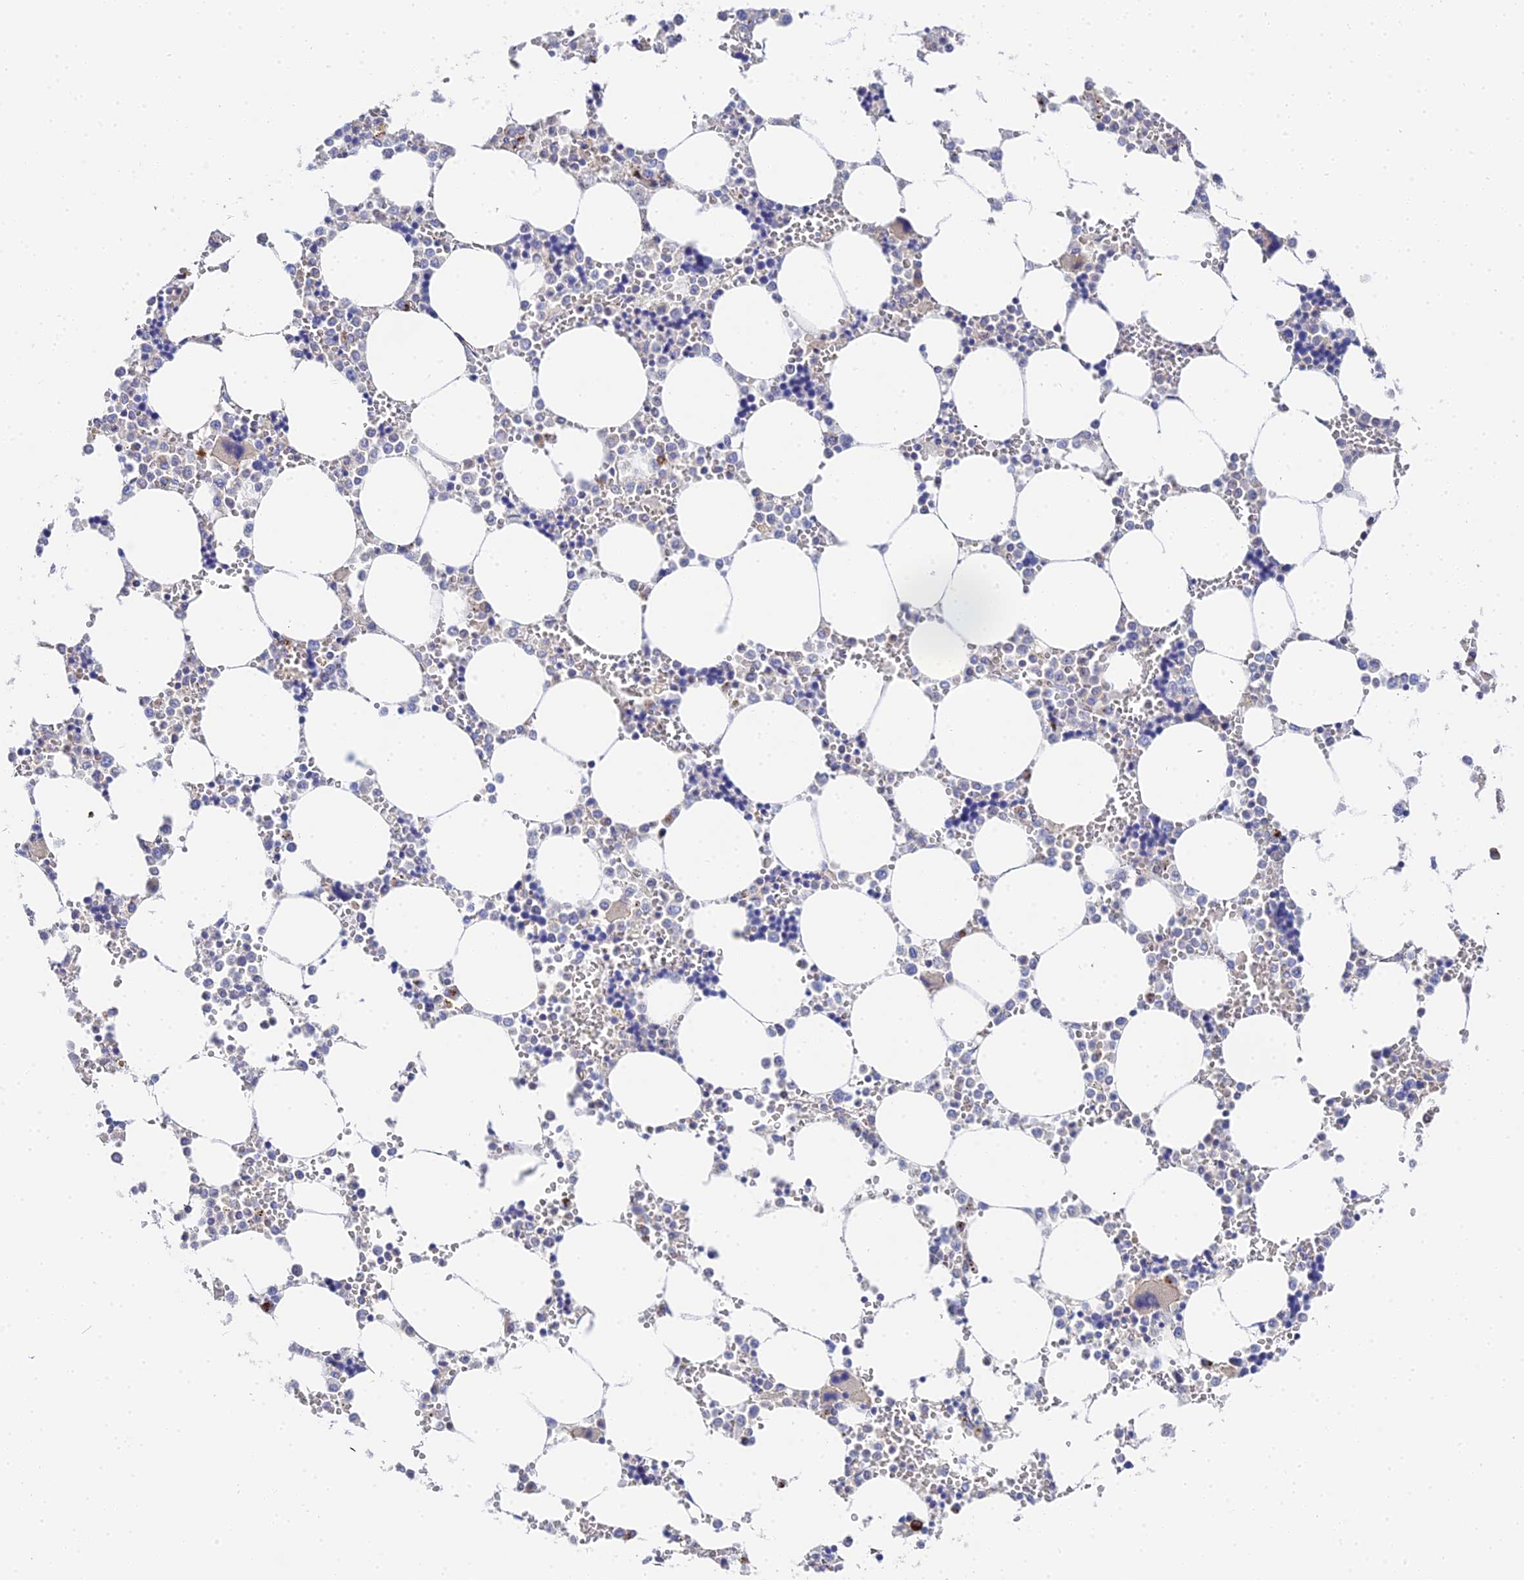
{"staining": {"intensity": "strong", "quantity": "<25%", "location": "cytoplasmic/membranous"}, "tissue": "bone marrow", "cell_type": "Hematopoietic cells", "image_type": "normal", "snomed": [{"axis": "morphology", "description": "Normal tissue, NOS"}, {"axis": "topography", "description": "Bone marrow"}], "caption": "Immunohistochemistry of normal human bone marrow exhibits medium levels of strong cytoplasmic/membranous staining in about <25% of hematopoietic cells. Immunohistochemistry (ihc) stains the protein of interest in brown and the nuclei are stained blue.", "gene": "APOBEC3H", "patient": {"sex": "male", "age": 64}}